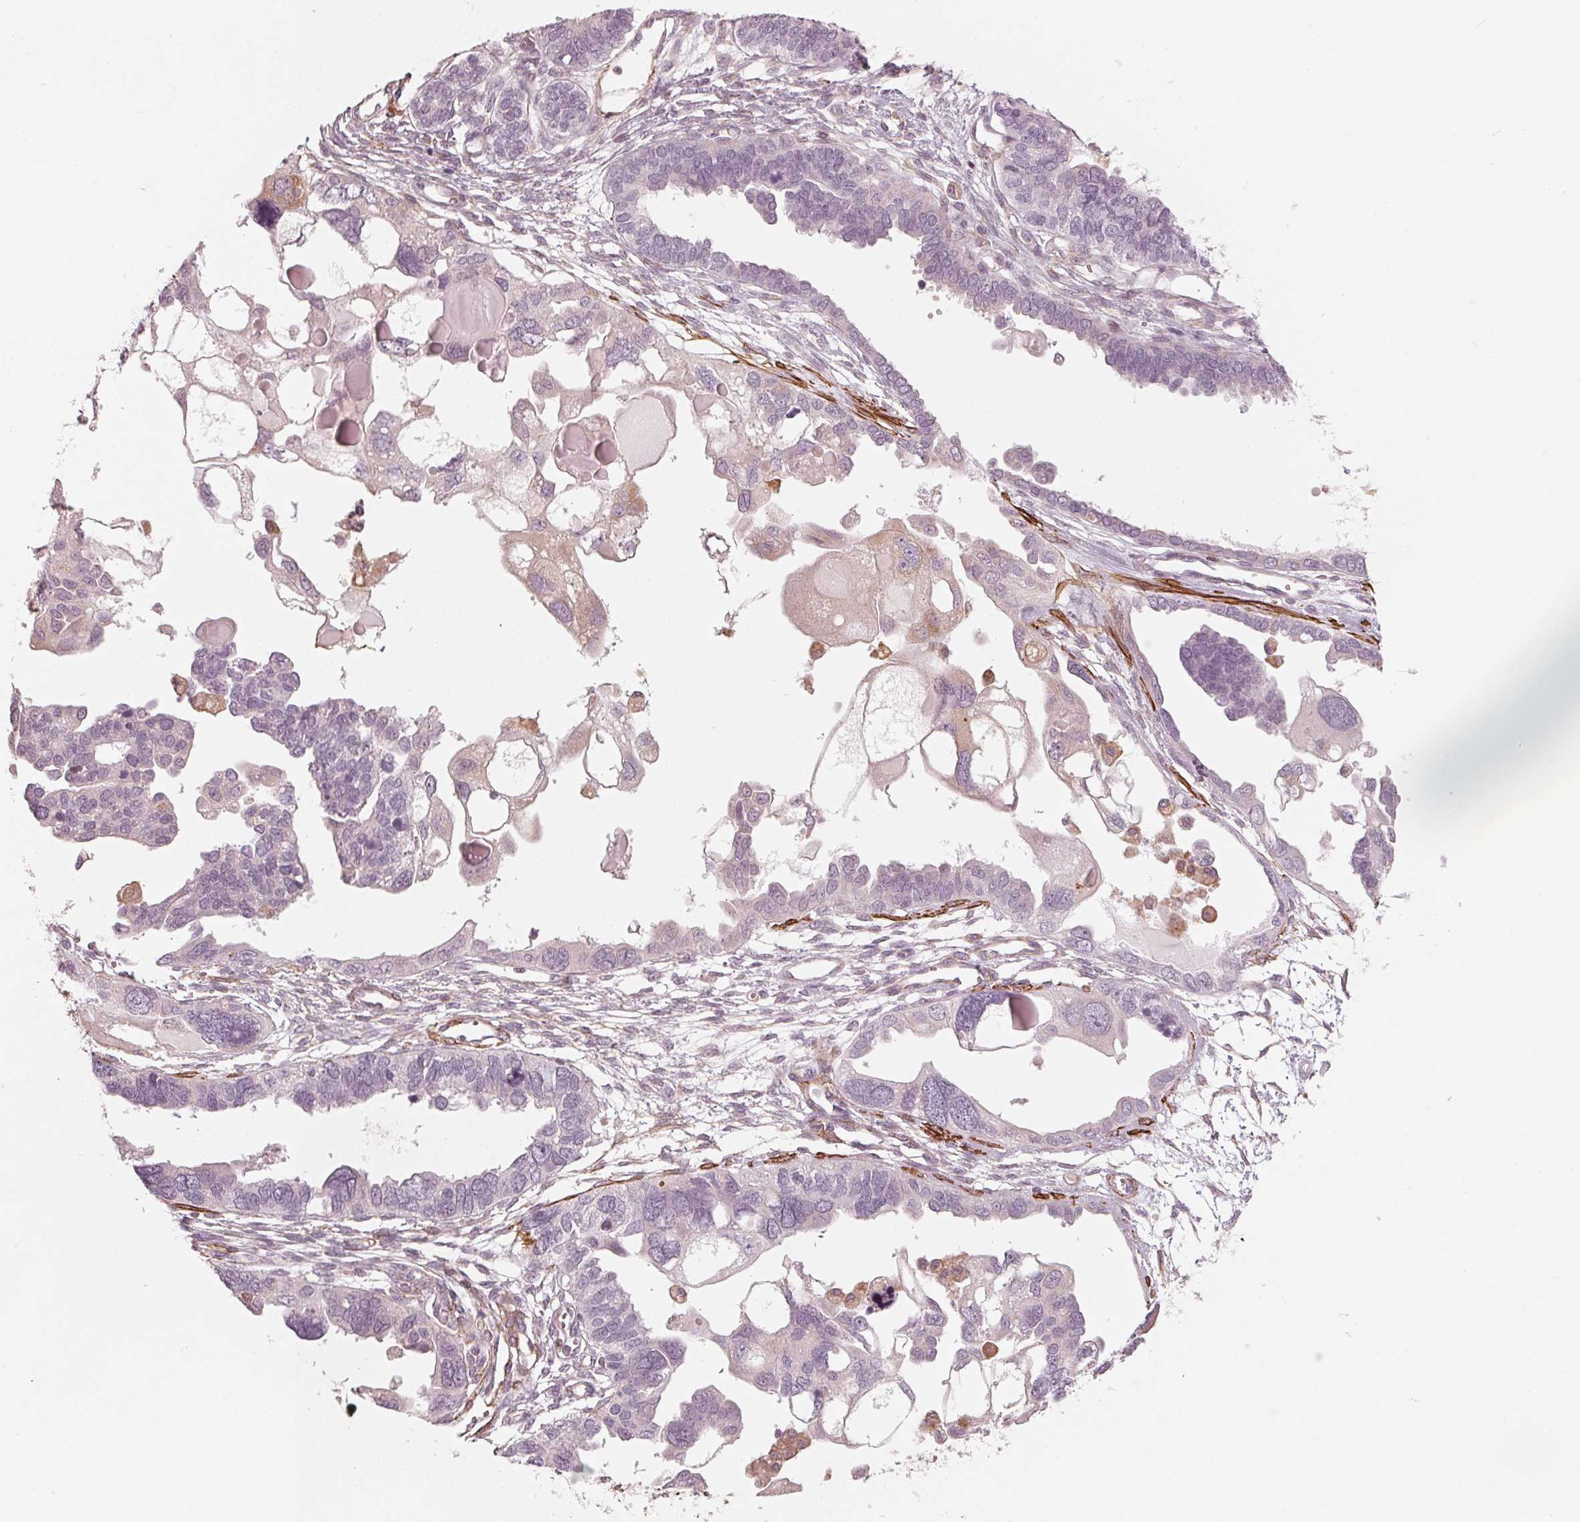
{"staining": {"intensity": "negative", "quantity": "none", "location": "none"}, "tissue": "ovarian cancer", "cell_type": "Tumor cells", "image_type": "cancer", "snomed": [{"axis": "morphology", "description": "Cystadenocarcinoma, serous, NOS"}, {"axis": "topography", "description": "Ovary"}], "caption": "A micrograph of human serous cystadenocarcinoma (ovarian) is negative for staining in tumor cells.", "gene": "MIER3", "patient": {"sex": "female", "age": 51}}